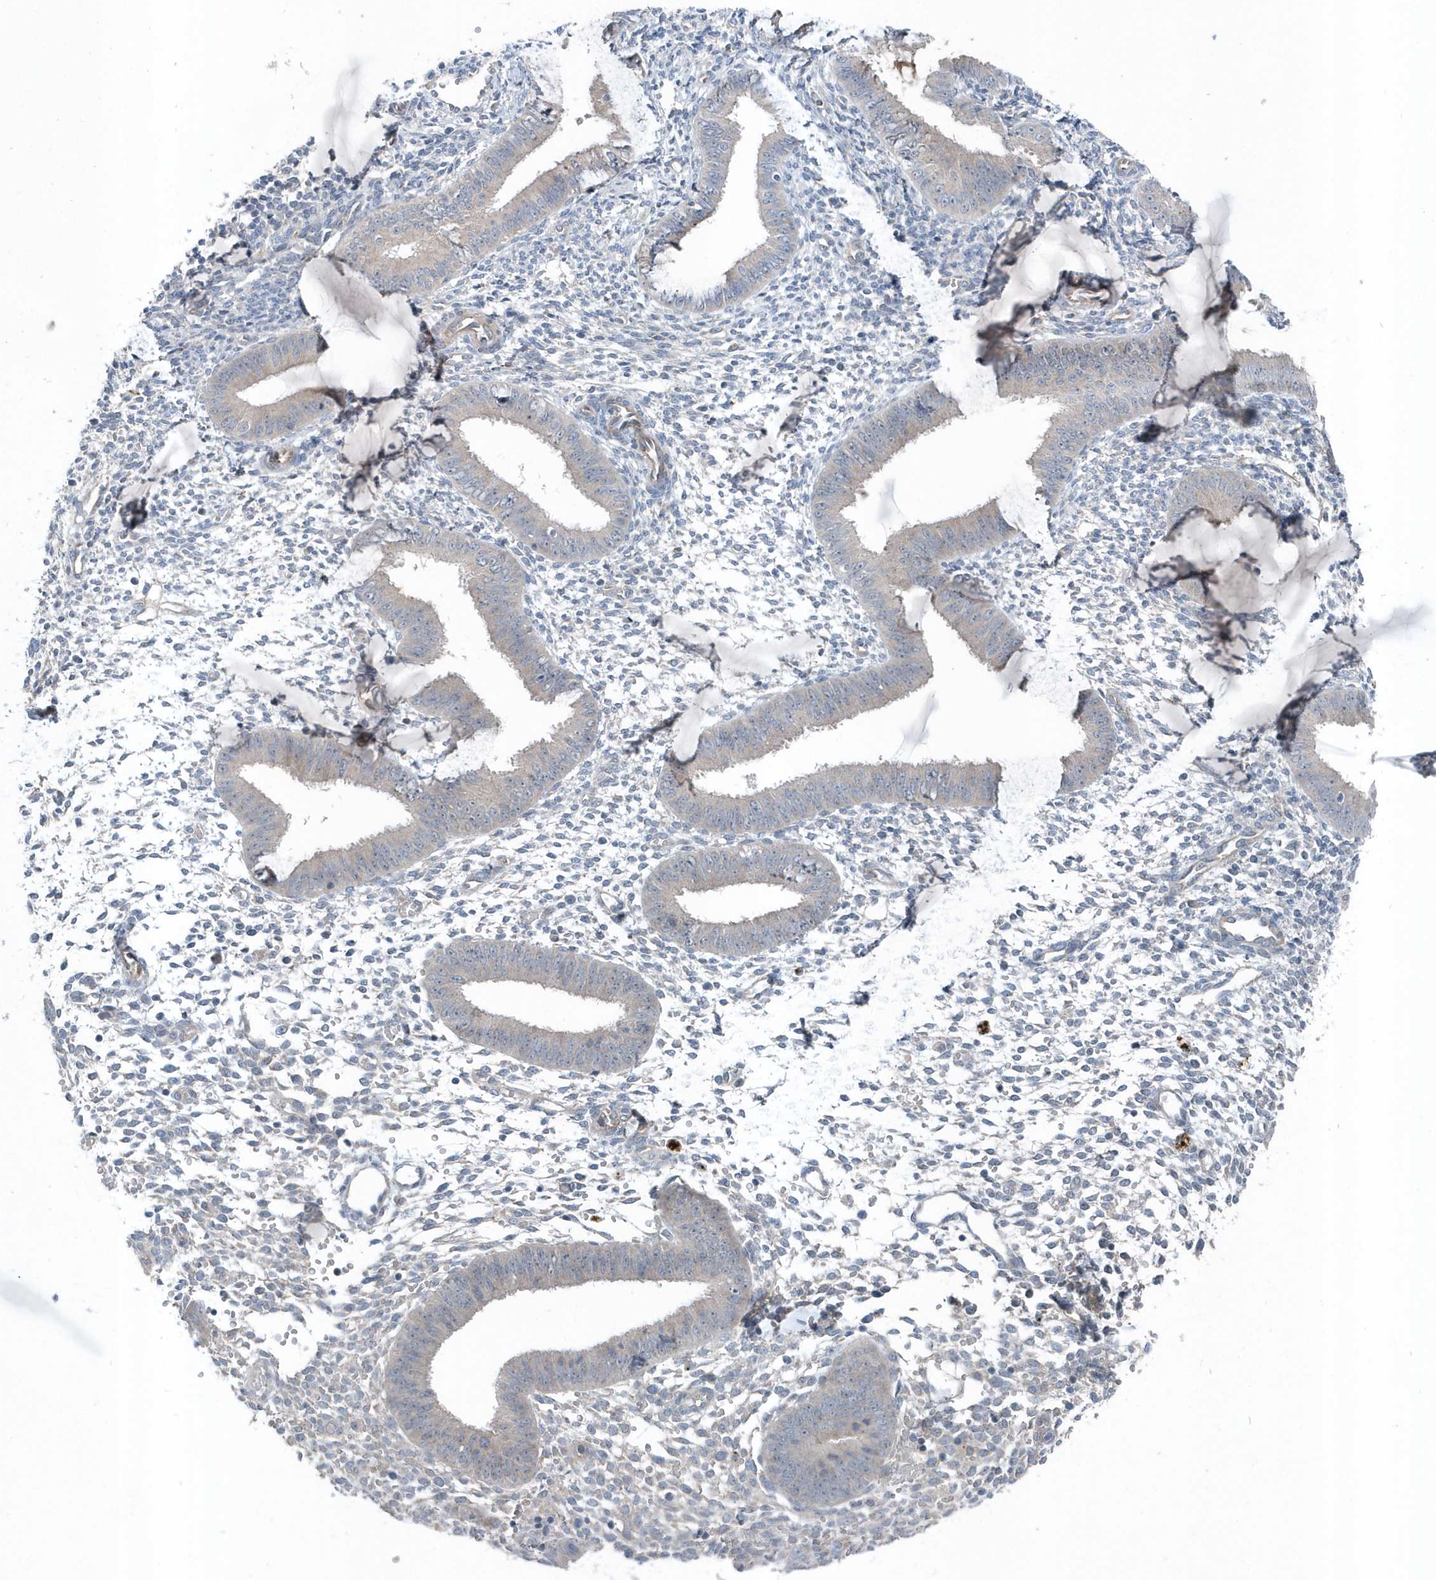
{"staining": {"intensity": "negative", "quantity": "none", "location": "none"}, "tissue": "endometrium", "cell_type": "Cells in endometrial stroma", "image_type": "normal", "snomed": [{"axis": "morphology", "description": "Normal tissue, NOS"}, {"axis": "topography", "description": "Uterus"}, {"axis": "topography", "description": "Endometrium"}], "caption": "DAB (3,3'-diaminobenzidine) immunohistochemical staining of normal human endometrium displays no significant staining in cells in endometrial stroma.", "gene": "MCC", "patient": {"sex": "female", "age": 48}}